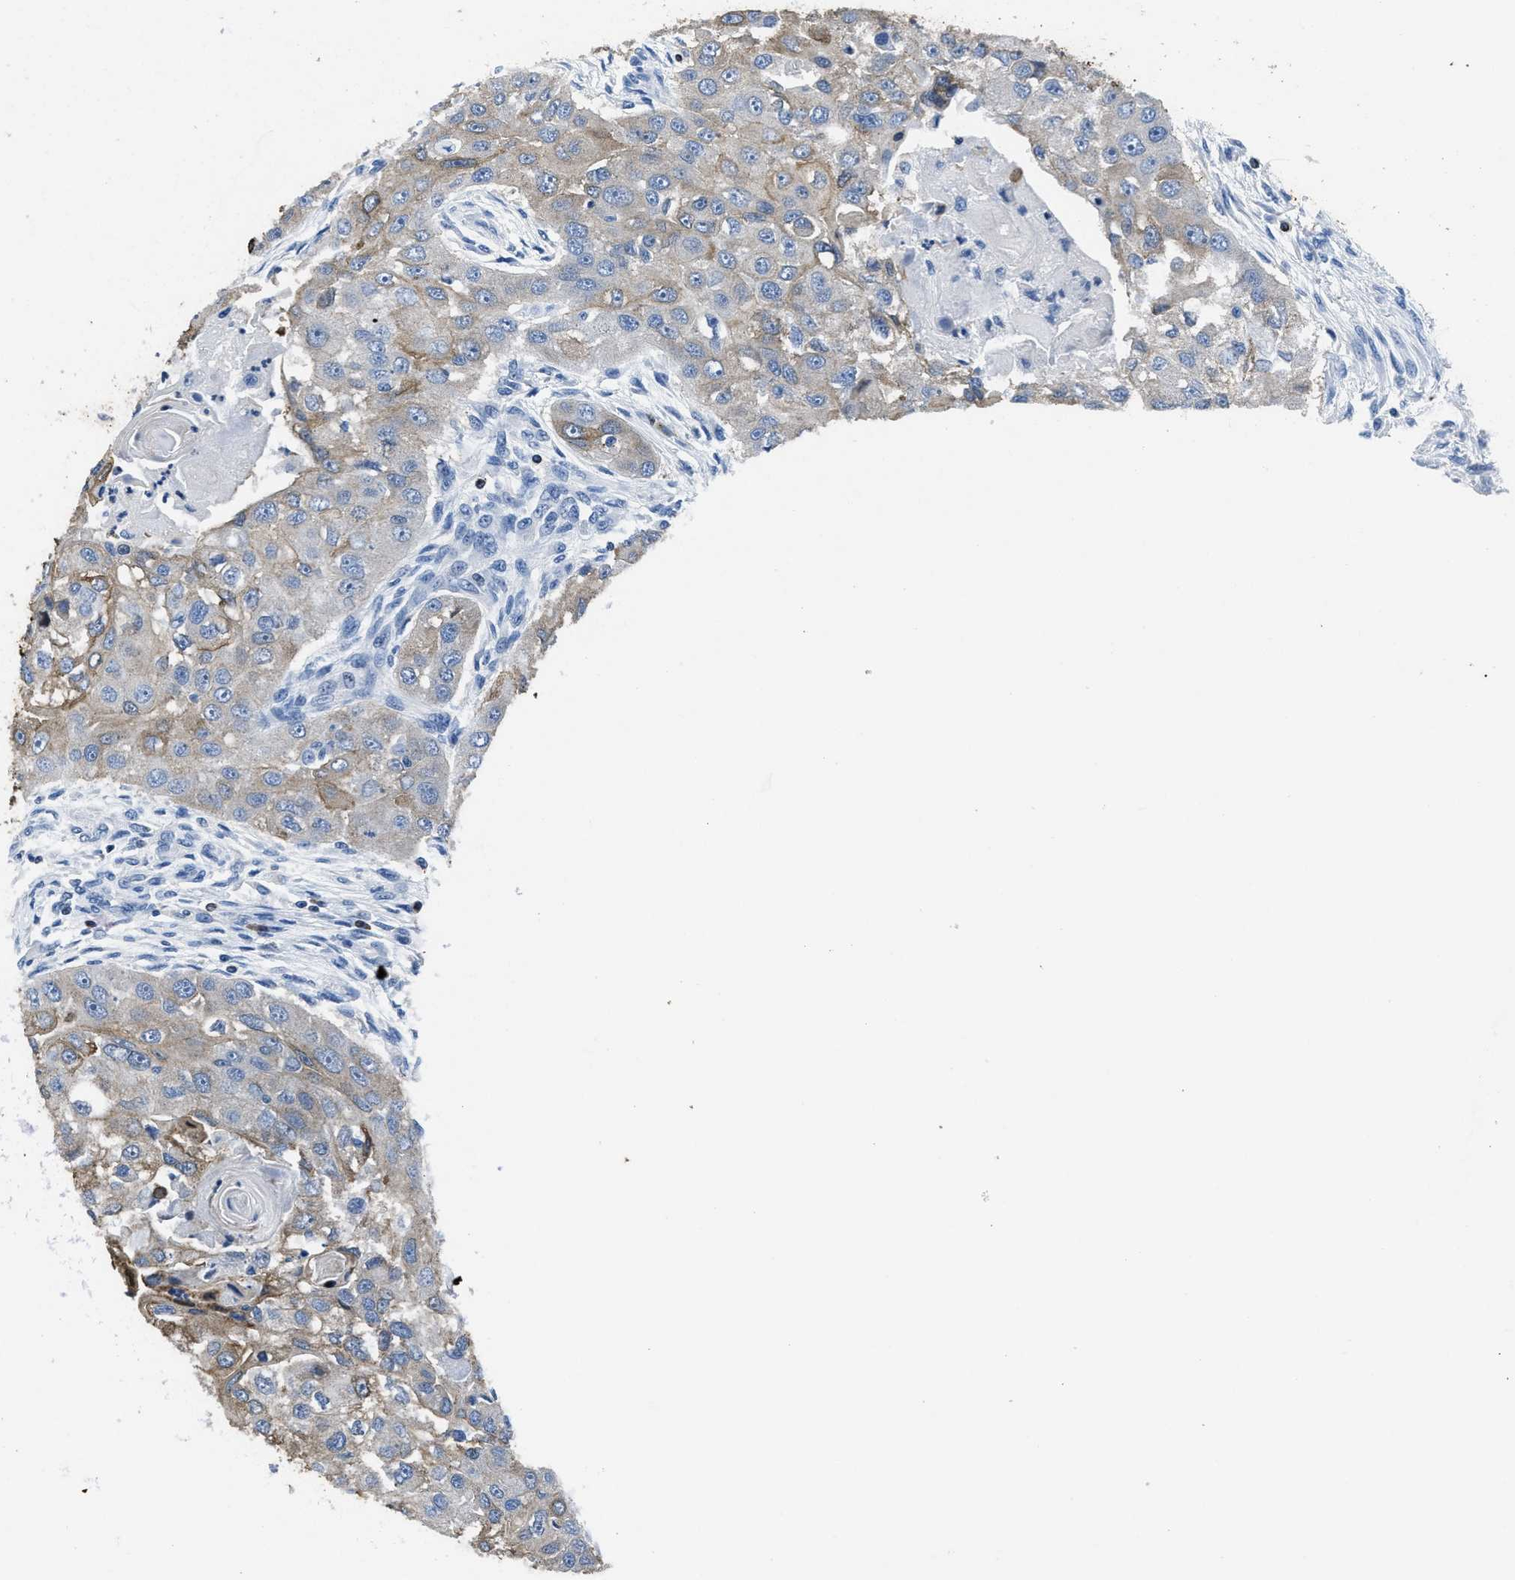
{"staining": {"intensity": "moderate", "quantity": "25%-75%", "location": "cytoplasmic/membranous"}, "tissue": "head and neck cancer", "cell_type": "Tumor cells", "image_type": "cancer", "snomed": [{"axis": "morphology", "description": "Normal tissue, NOS"}, {"axis": "morphology", "description": "Squamous cell carcinoma, NOS"}, {"axis": "topography", "description": "Skeletal muscle"}, {"axis": "topography", "description": "Head-Neck"}], "caption": "IHC staining of head and neck cancer (squamous cell carcinoma), which demonstrates medium levels of moderate cytoplasmic/membranous positivity in approximately 25%-75% of tumor cells indicating moderate cytoplasmic/membranous protein positivity. The staining was performed using DAB (brown) for protein detection and nuclei were counterstained in hematoxylin (blue).", "gene": "ITGA3", "patient": {"sex": "male", "age": 51}}